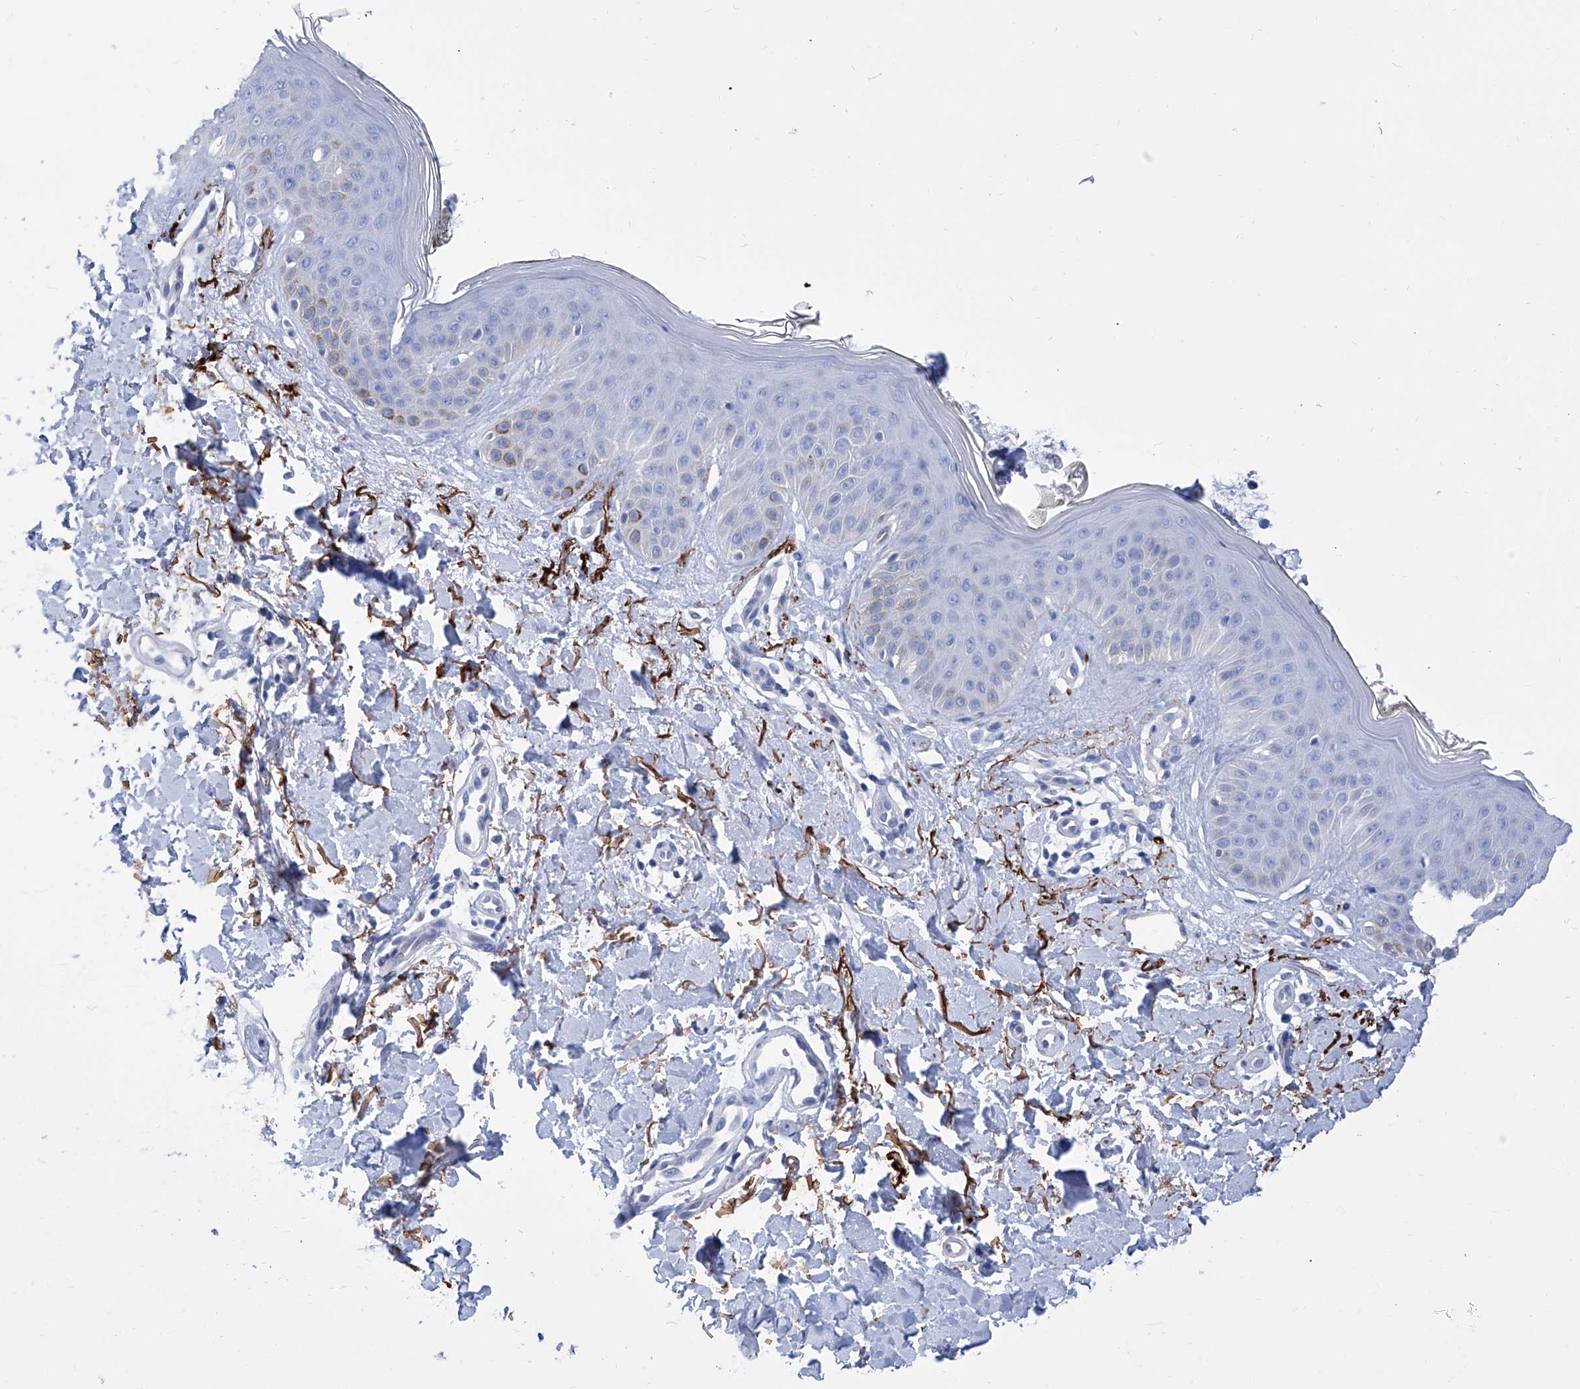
{"staining": {"intensity": "negative", "quantity": "none", "location": "none"}, "tissue": "skin", "cell_type": "Fibroblasts", "image_type": "normal", "snomed": [{"axis": "morphology", "description": "Normal tissue, NOS"}, {"axis": "topography", "description": "Skin"}], "caption": "Immunohistochemistry of normal human skin demonstrates no staining in fibroblasts.", "gene": "SMS", "patient": {"sex": "female", "age": 64}}